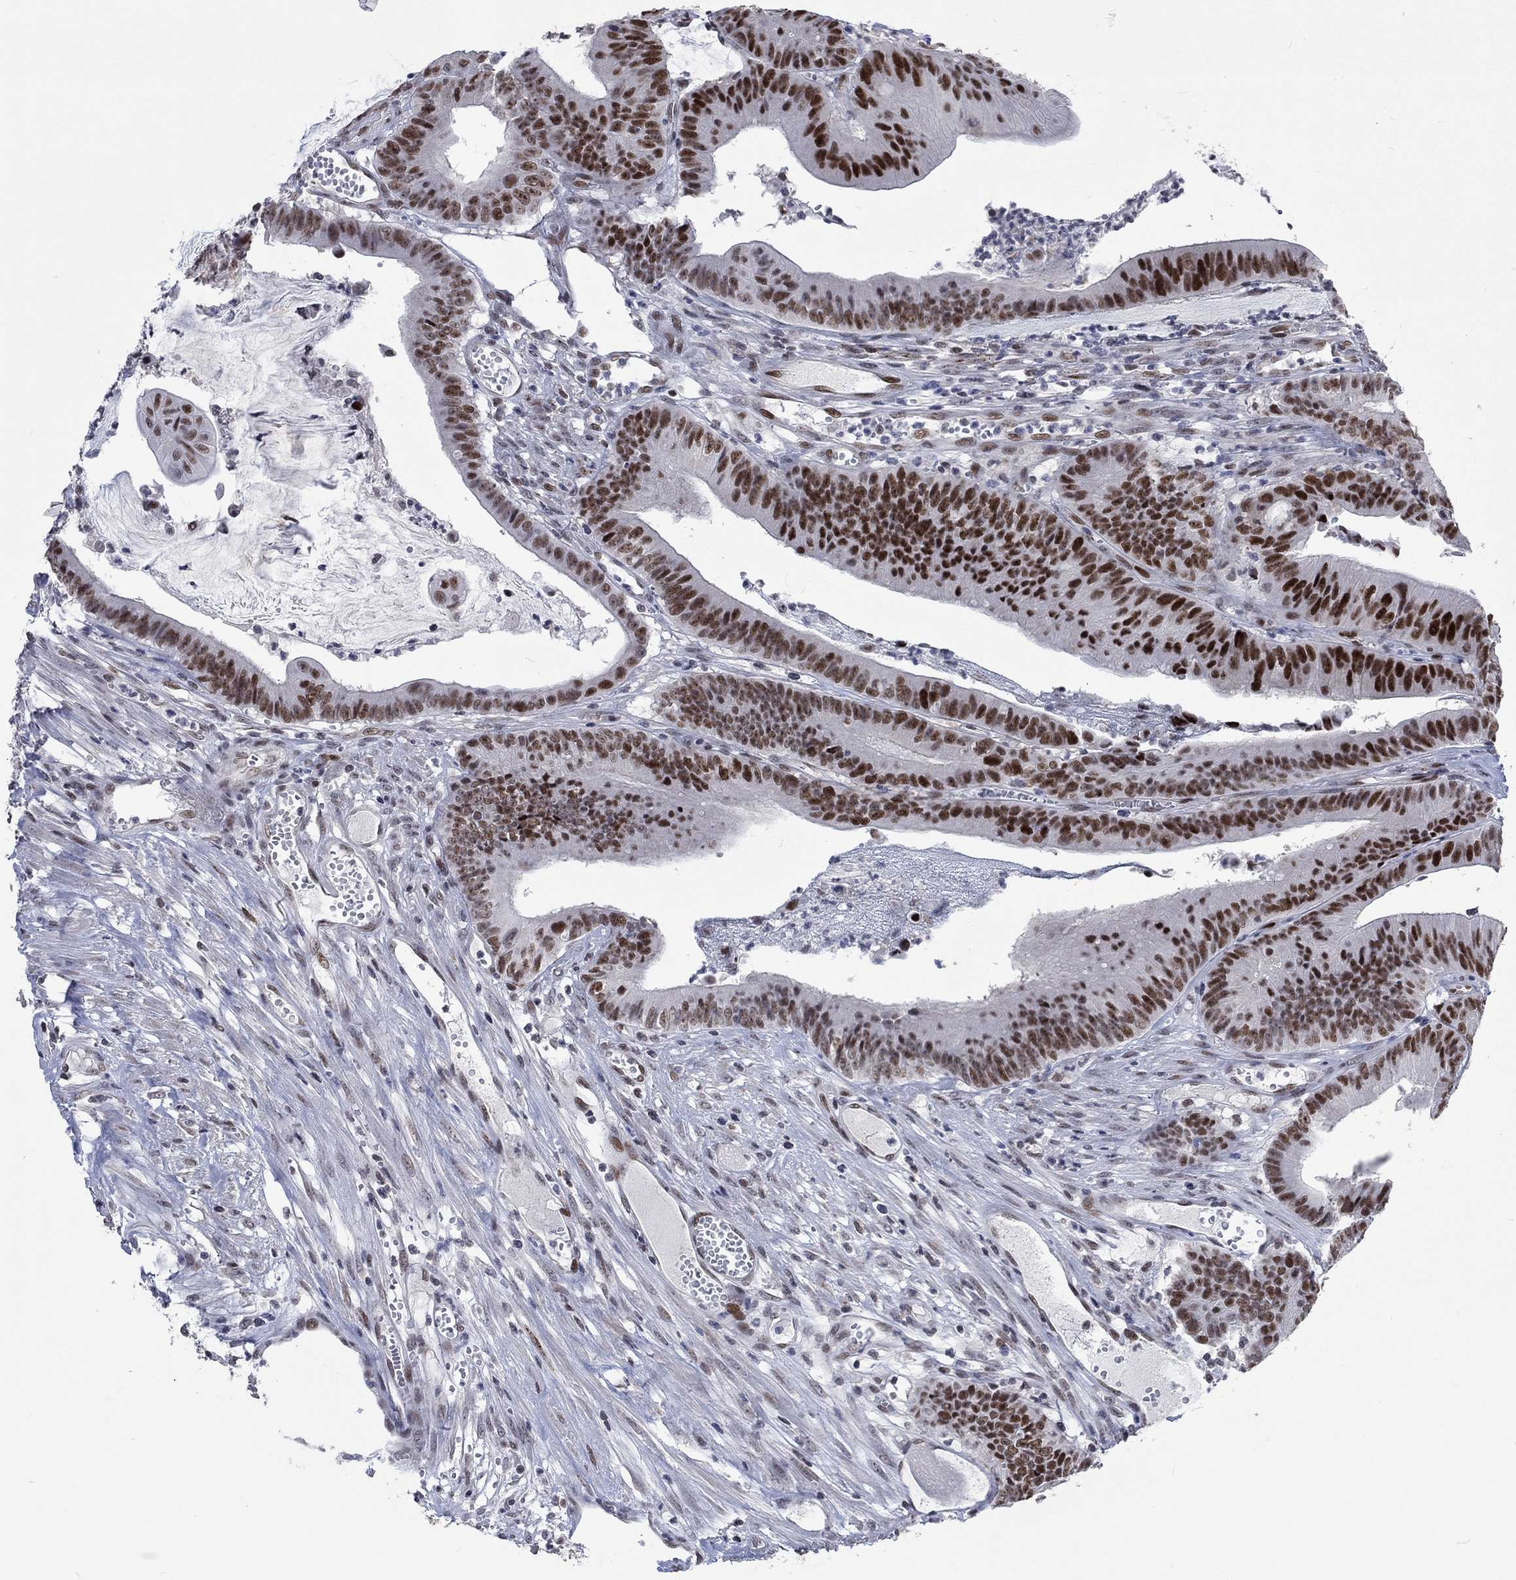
{"staining": {"intensity": "strong", "quantity": ">75%", "location": "nuclear"}, "tissue": "colorectal cancer", "cell_type": "Tumor cells", "image_type": "cancer", "snomed": [{"axis": "morphology", "description": "Adenocarcinoma, NOS"}, {"axis": "topography", "description": "Colon"}], "caption": "Protein analysis of colorectal cancer (adenocarcinoma) tissue demonstrates strong nuclear expression in about >75% of tumor cells.", "gene": "HCFC1", "patient": {"sex": "female", "age": 69}}